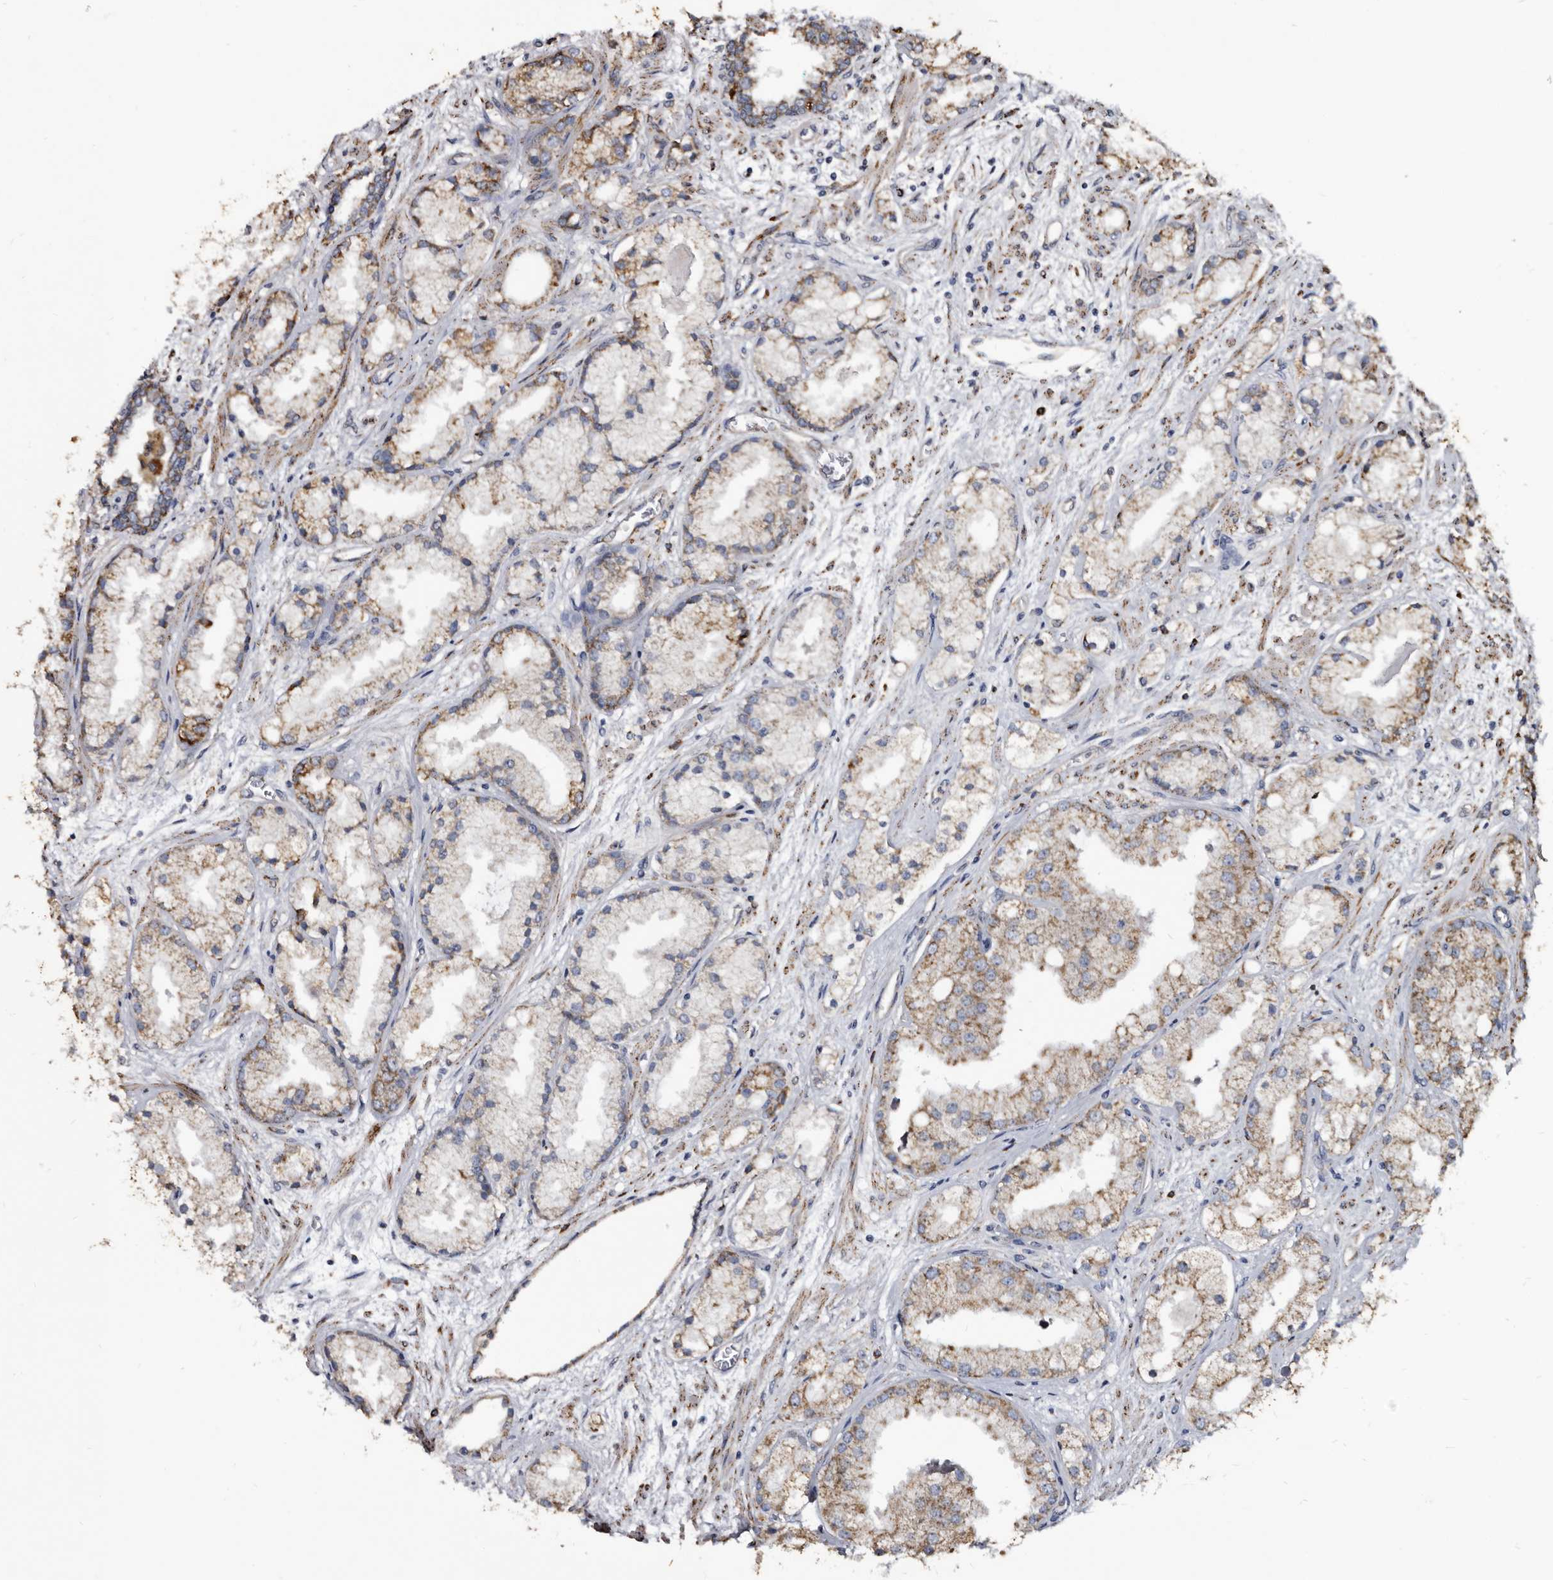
{"staining": {"intensity": "moderate", "quantity": ">75%", "location": "cytoplasmic/membranous"}, "tissue": "prostate cancer", "cell_type": "Tumor cells", "image_type": "cancer", "snomed": [{"axis": "morphology", "description": "Adenocarcinoma, High grade"}, {"axis": "topography", "description": "Prostate"}], "caption": "Immunohistochemistry of human prostate adenocarcinoma (high-grade) displays medium levels of moderate cytoplasmic/membranous staining in about >75% of tumor cells.", "gene": "CTSA", "patient": {"sex": "male", "age": 50}}